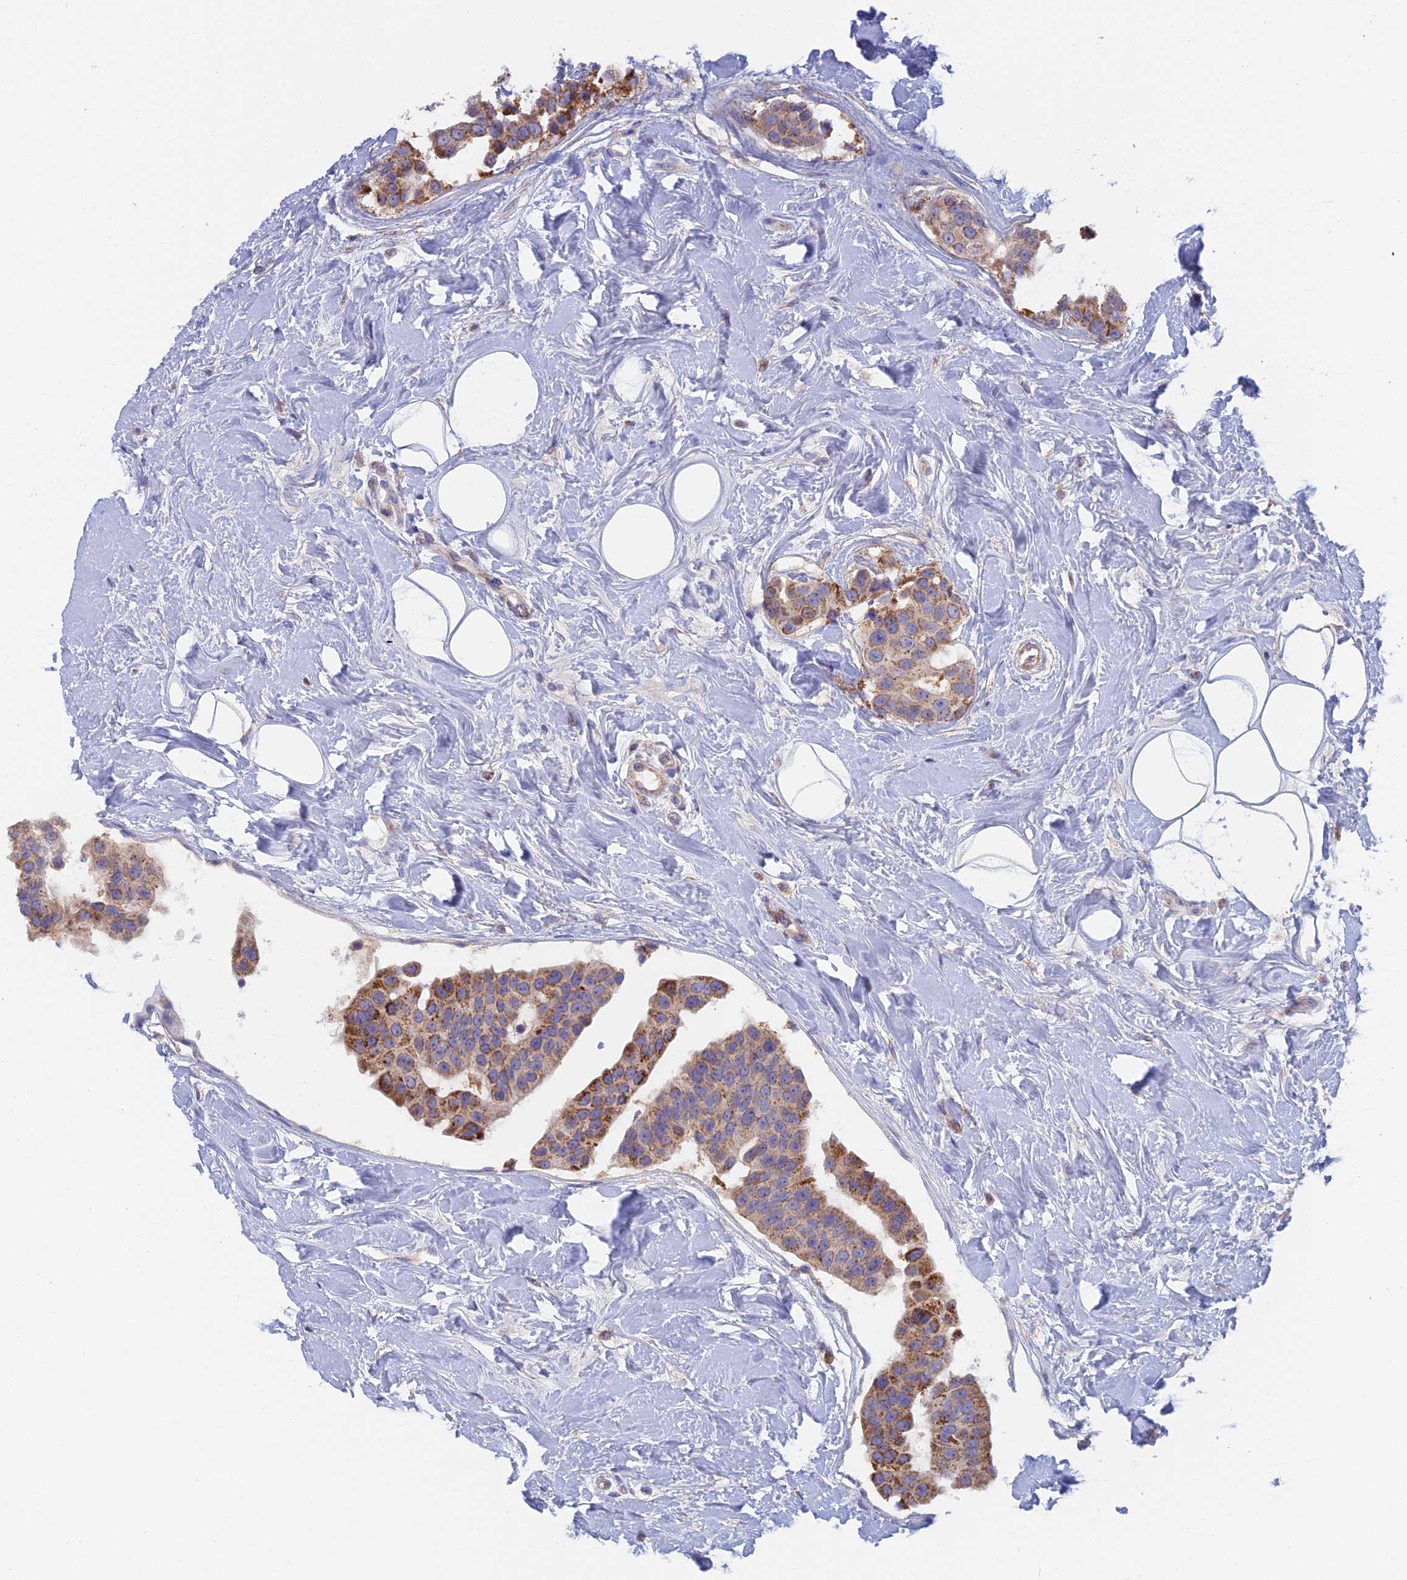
{"staining": {"intensity": "moderate", "quantity": ">75%", "location": "cytoplasmic/membranous"}, "tissue": "breast cancer", "cell_type": "Tumor cells", "image_type": "cancer", "snomed": [{"axis": "morphology", "description": "Normal tissue, NOS"}, {"axis": "morphology", "description": "Duct carcinoma"}, {"axis": "topography", "description": "Breast"}], "caption": "Breast cancer (infiltrating ductal carcinoma) stained with immunohistochemistry demonstrates moderate cytoplasmic/membranous staining in about >75% of tumor cells. (Brightfield microscopy of DAB IHC at high magnification).", "gene": "IFTAP", "patient": {"sex": "female", "age": 39}}